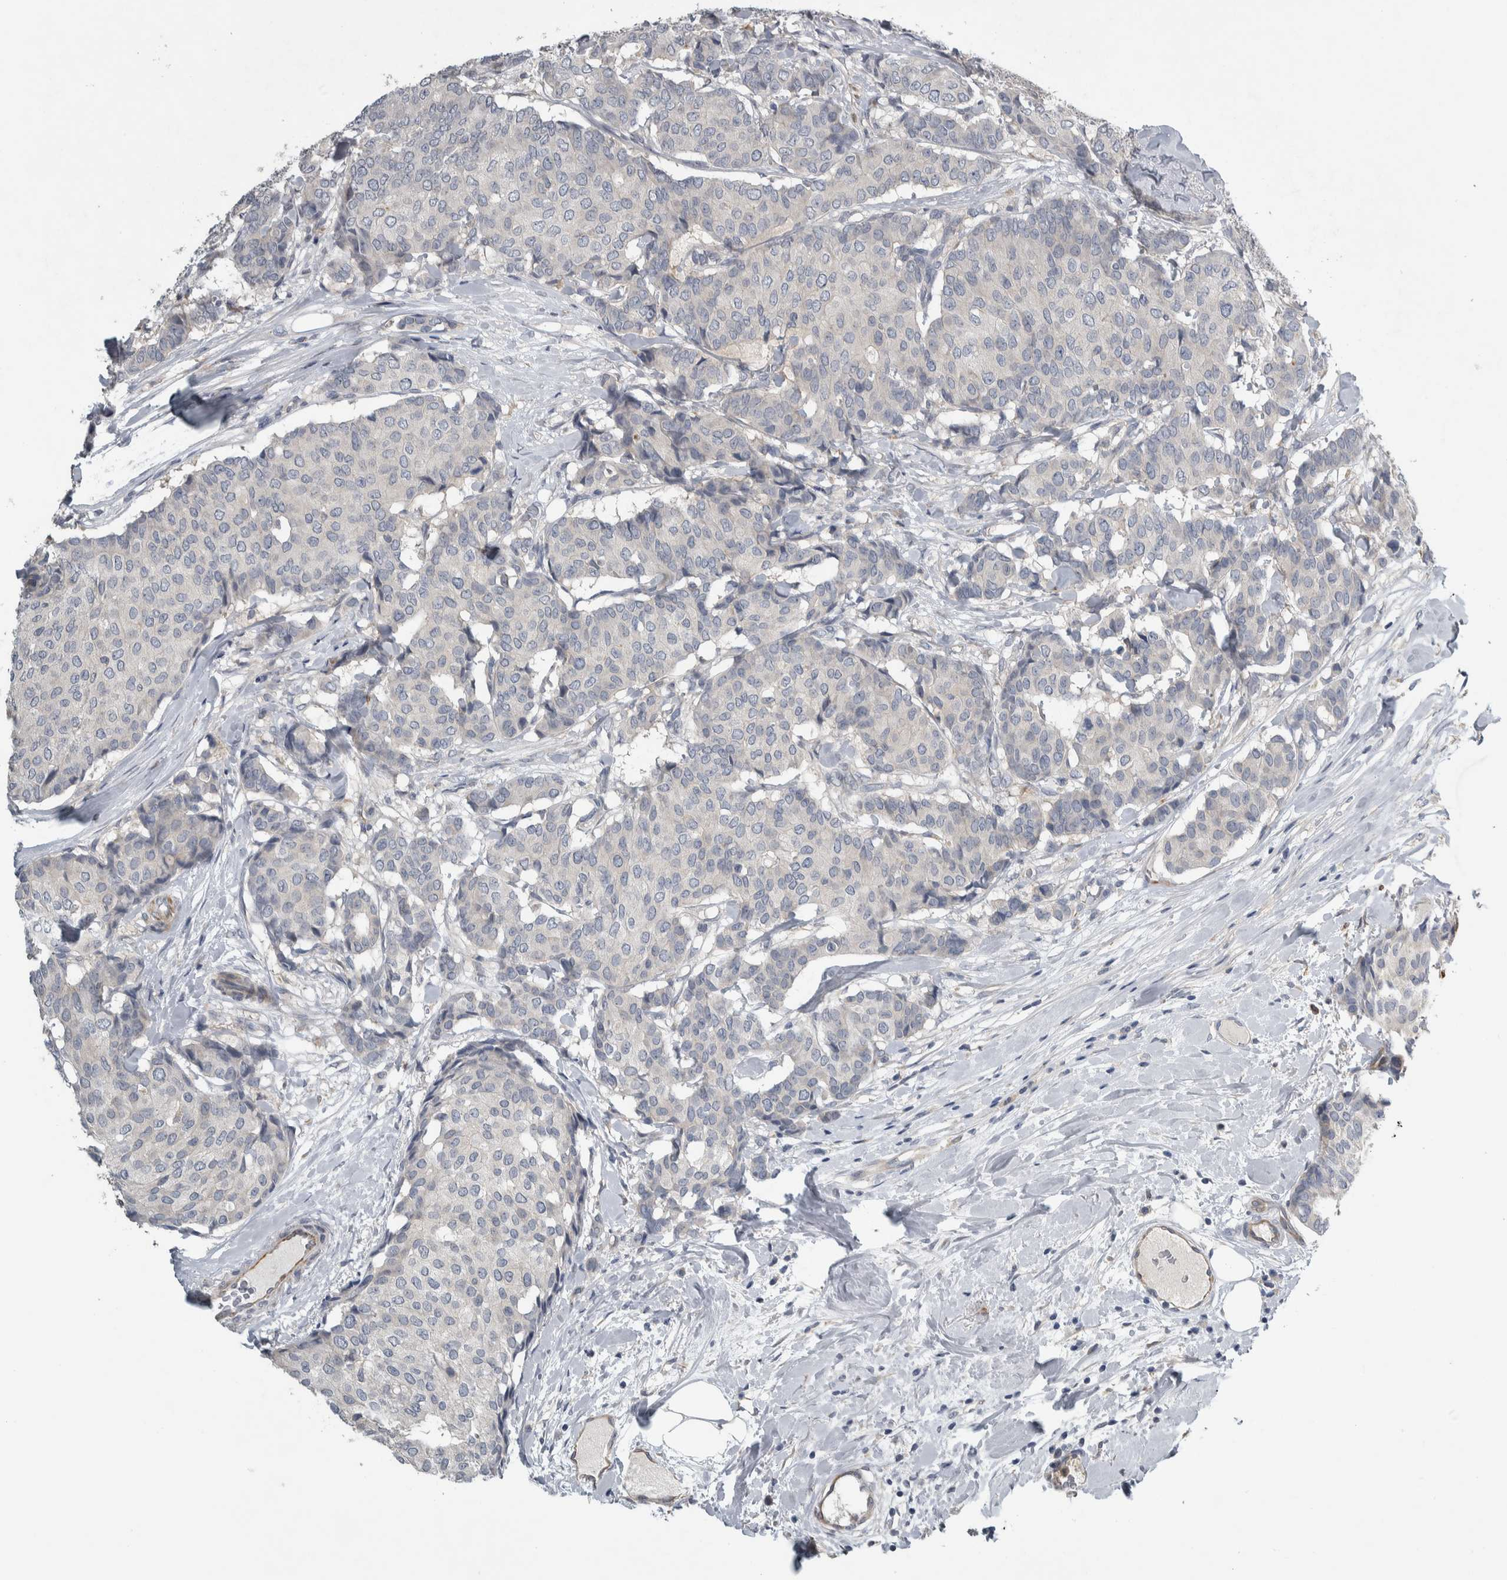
{"staining": {"intensity": "negative", "quantity": "none", "location": "none"}, "tissue": "breast cancer", "cell_type": "Tumor cells", "image_type": "cancer", "snomed": [{"axis": "morphology", "description": "Duct carcinoma"}, {"axis": "topography", "description": "Breast"}], "caption": "This is a image of immunohistochemistry staining of breast cancer (infiltrating ductal carcinoma), which shows no staining in tumor cells. Brightfield microscopy of immunohistochemistry (IHC) stained with DAB (brown) and hematoxylin (blue), captured at high magnification.", "gene": "NT5C2", "patient": {"sex": "female", "age": 75}}